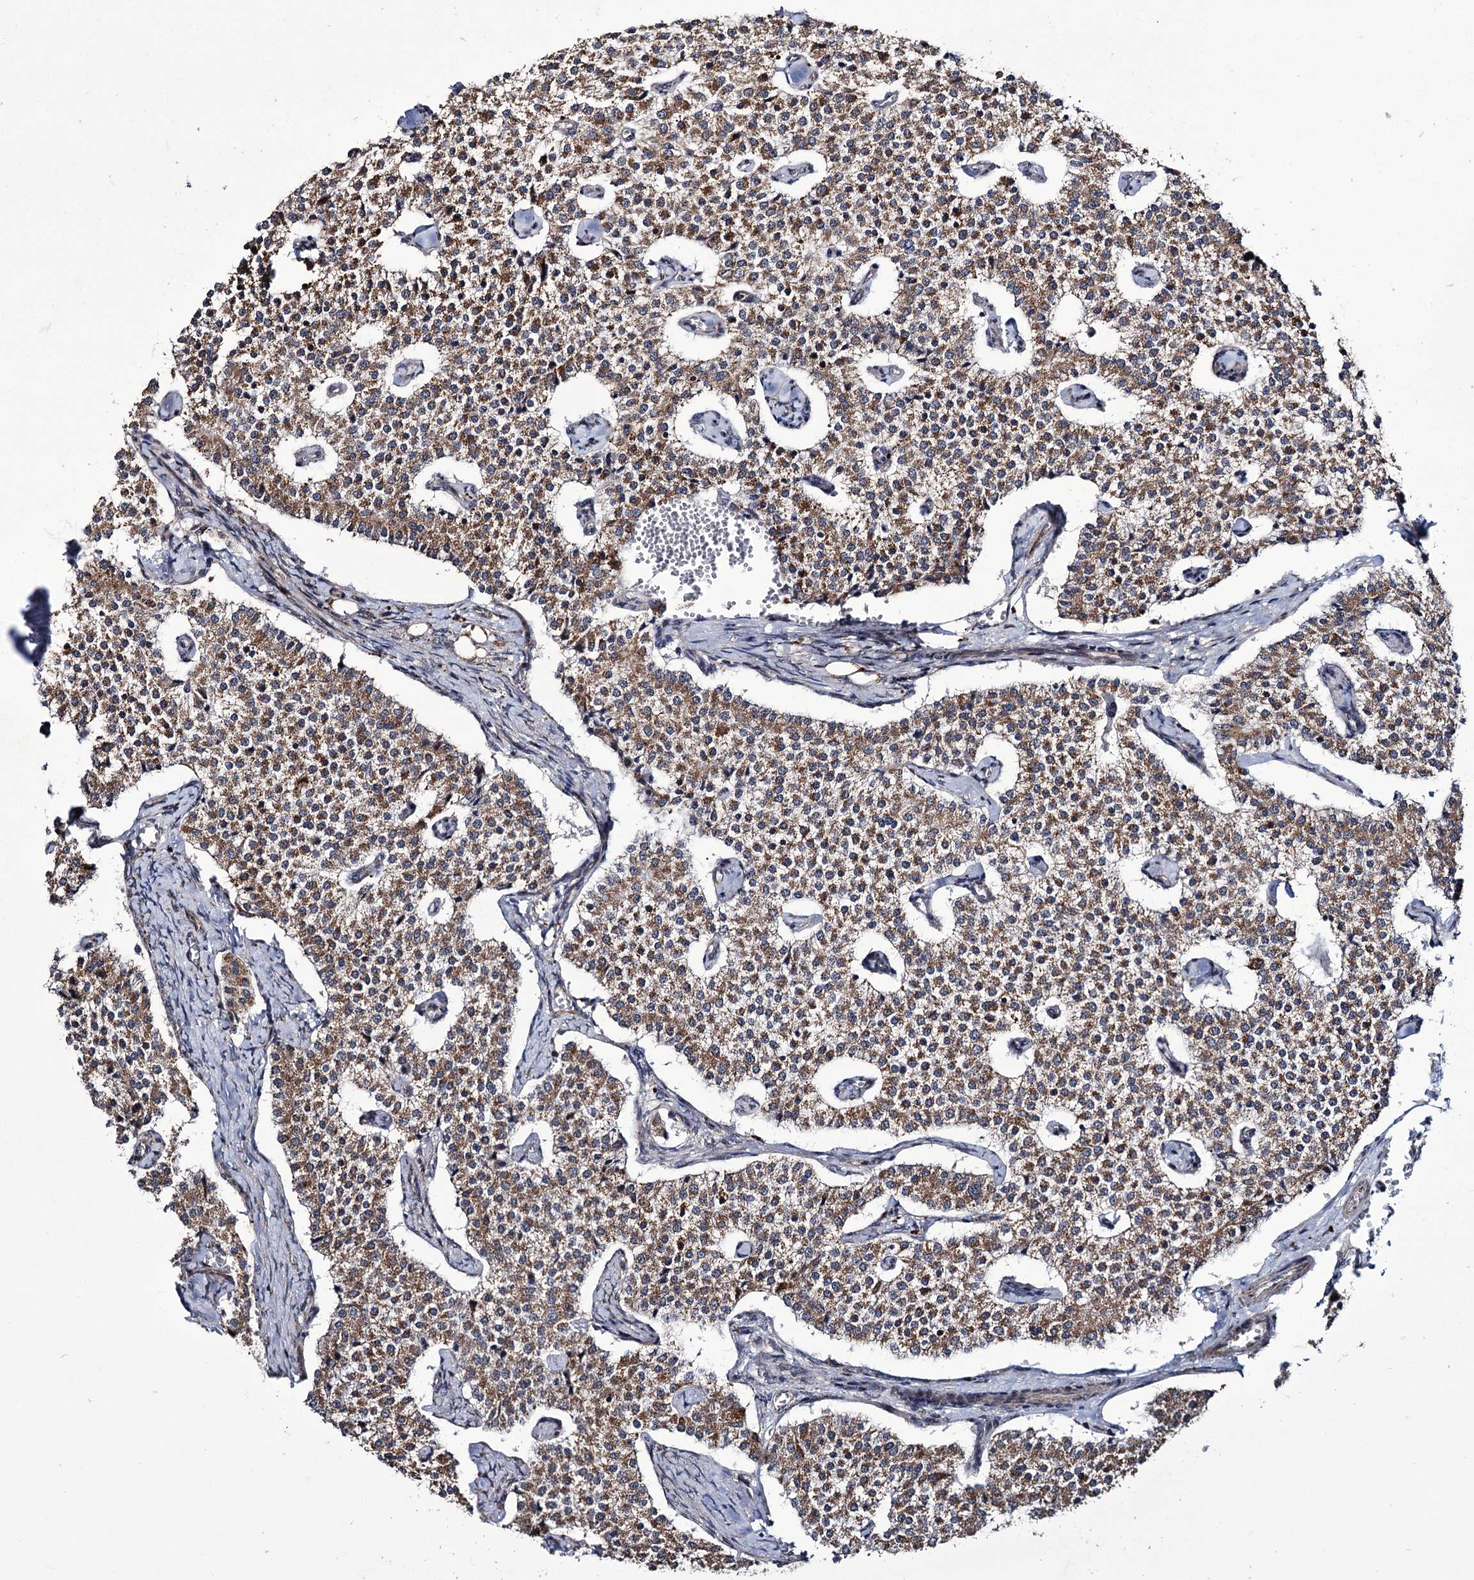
{"staining": {"intensity": "moderate", "quantity": ">75%", "location": "cytoplasmic/membranous"}, "tissue": "carcinoid", "cell_type": "Tumor cells", "image_type": "cancer", "snomed": [{"axis": "morphology", "description": "Carcinoid, malignant, NOS"}, {"axis": "topography", "description": "Colon"}], "caption": "The photomicrograph exhibits staining of carcinoid, revealing moderate cytoplasmic/membranous protein expression (brown color) within tumor cells.", "gene": "TUBGCP5", "patient": {"sex": "female", "age": 52}}